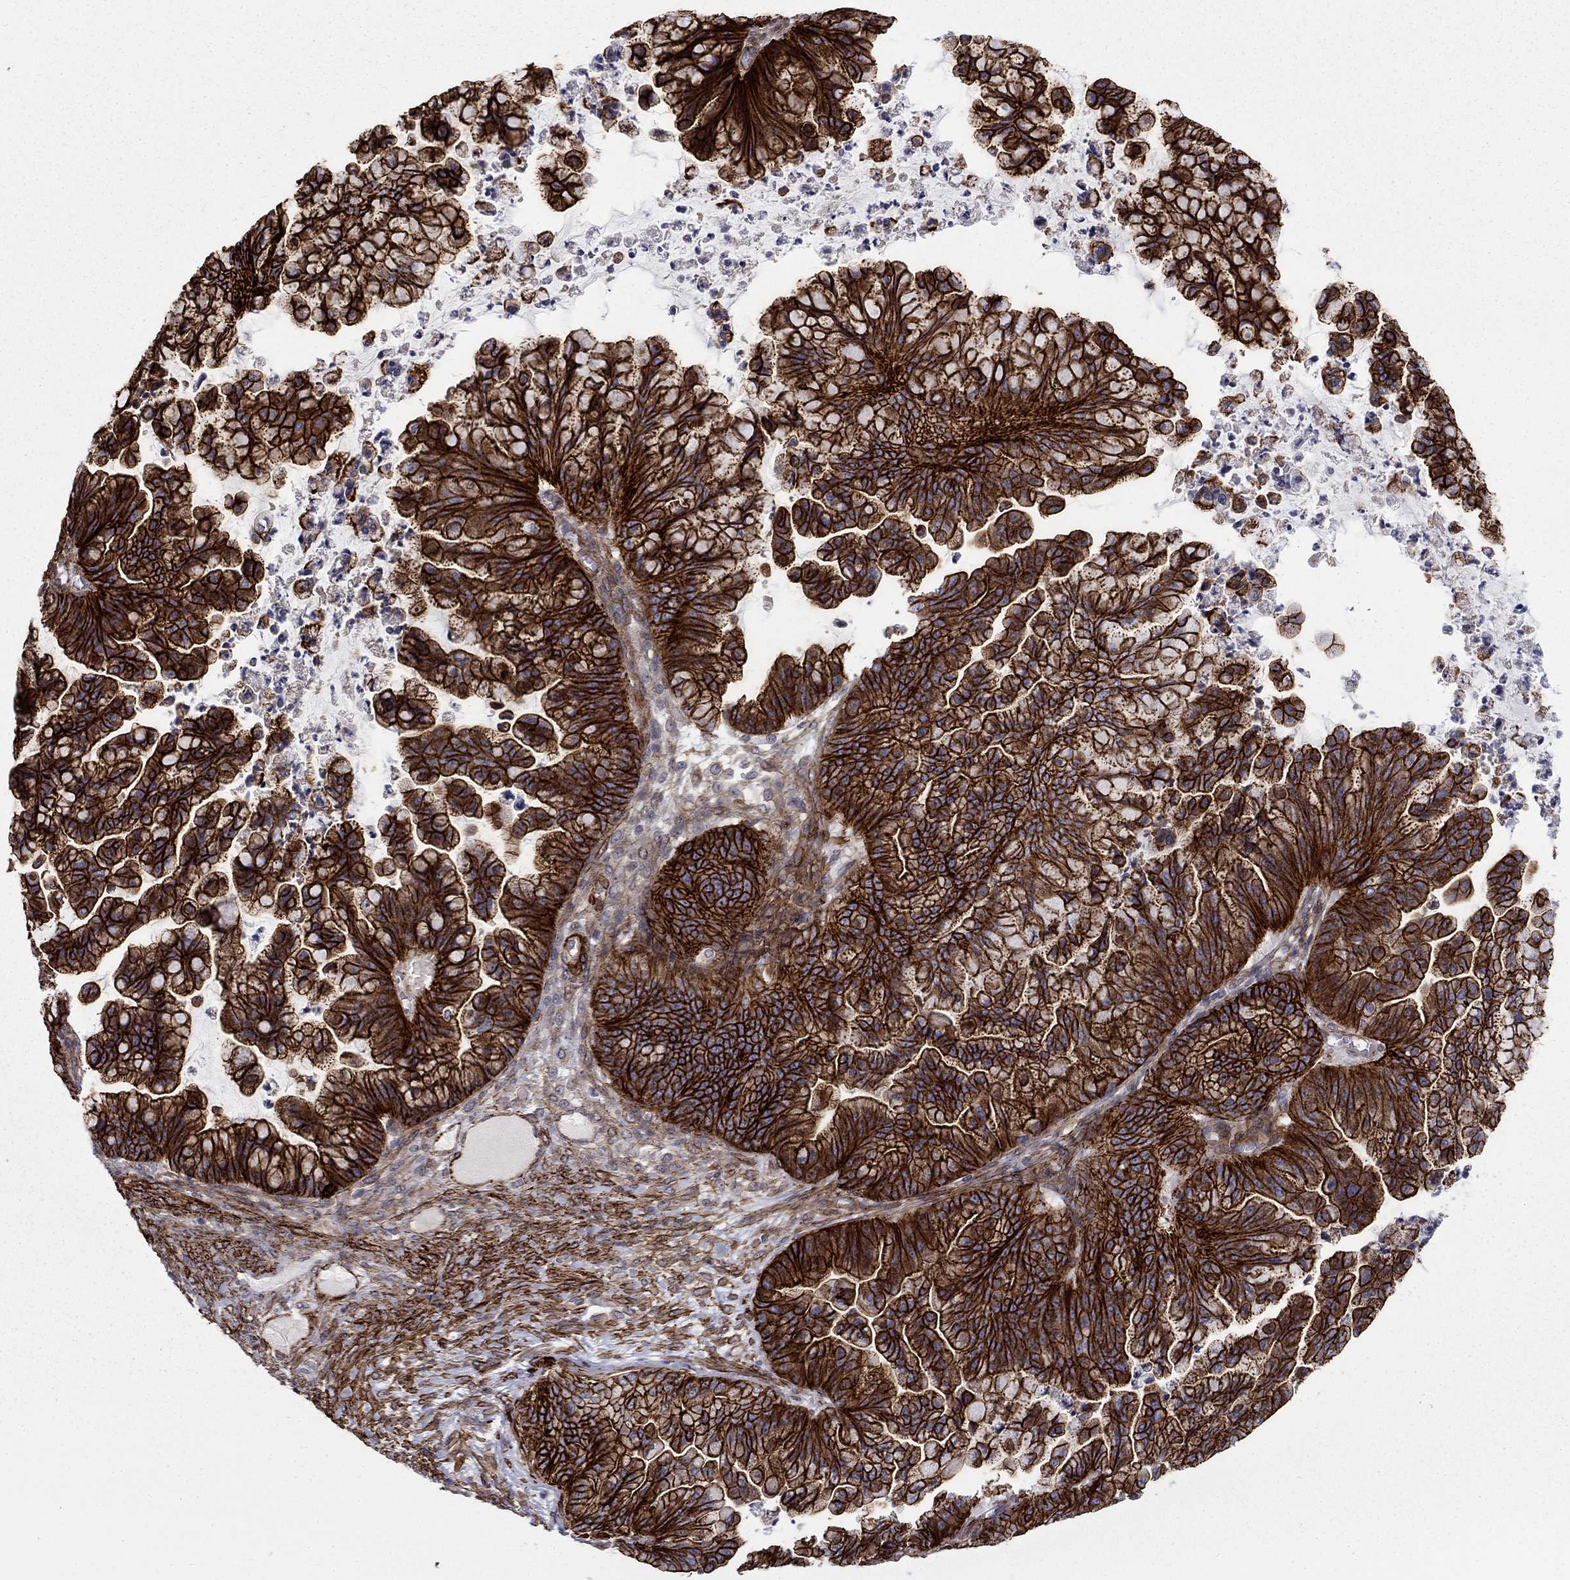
{"staining": {"intensity": "strong", "quantity": ">75%", "location": "cytoplasmic/membranous"}, "tissue": "ovarian cancer", "cell_type": "Tumor cells", "image_type": "cancer", "snomed": [{"axis": "morphology", "description": "Cystadenocarcinoma, mucinous, NOS"}, {"axis": "topography", "description": "Ovary"}], "caption": "Brown immunohistochemical staining in ovarian cancer shows strong cytoplasmic/membranous staining in approximately >75% of tumor cells.", "gene": "KRBA1", "patient": {"sex": "female", "age": 67}}